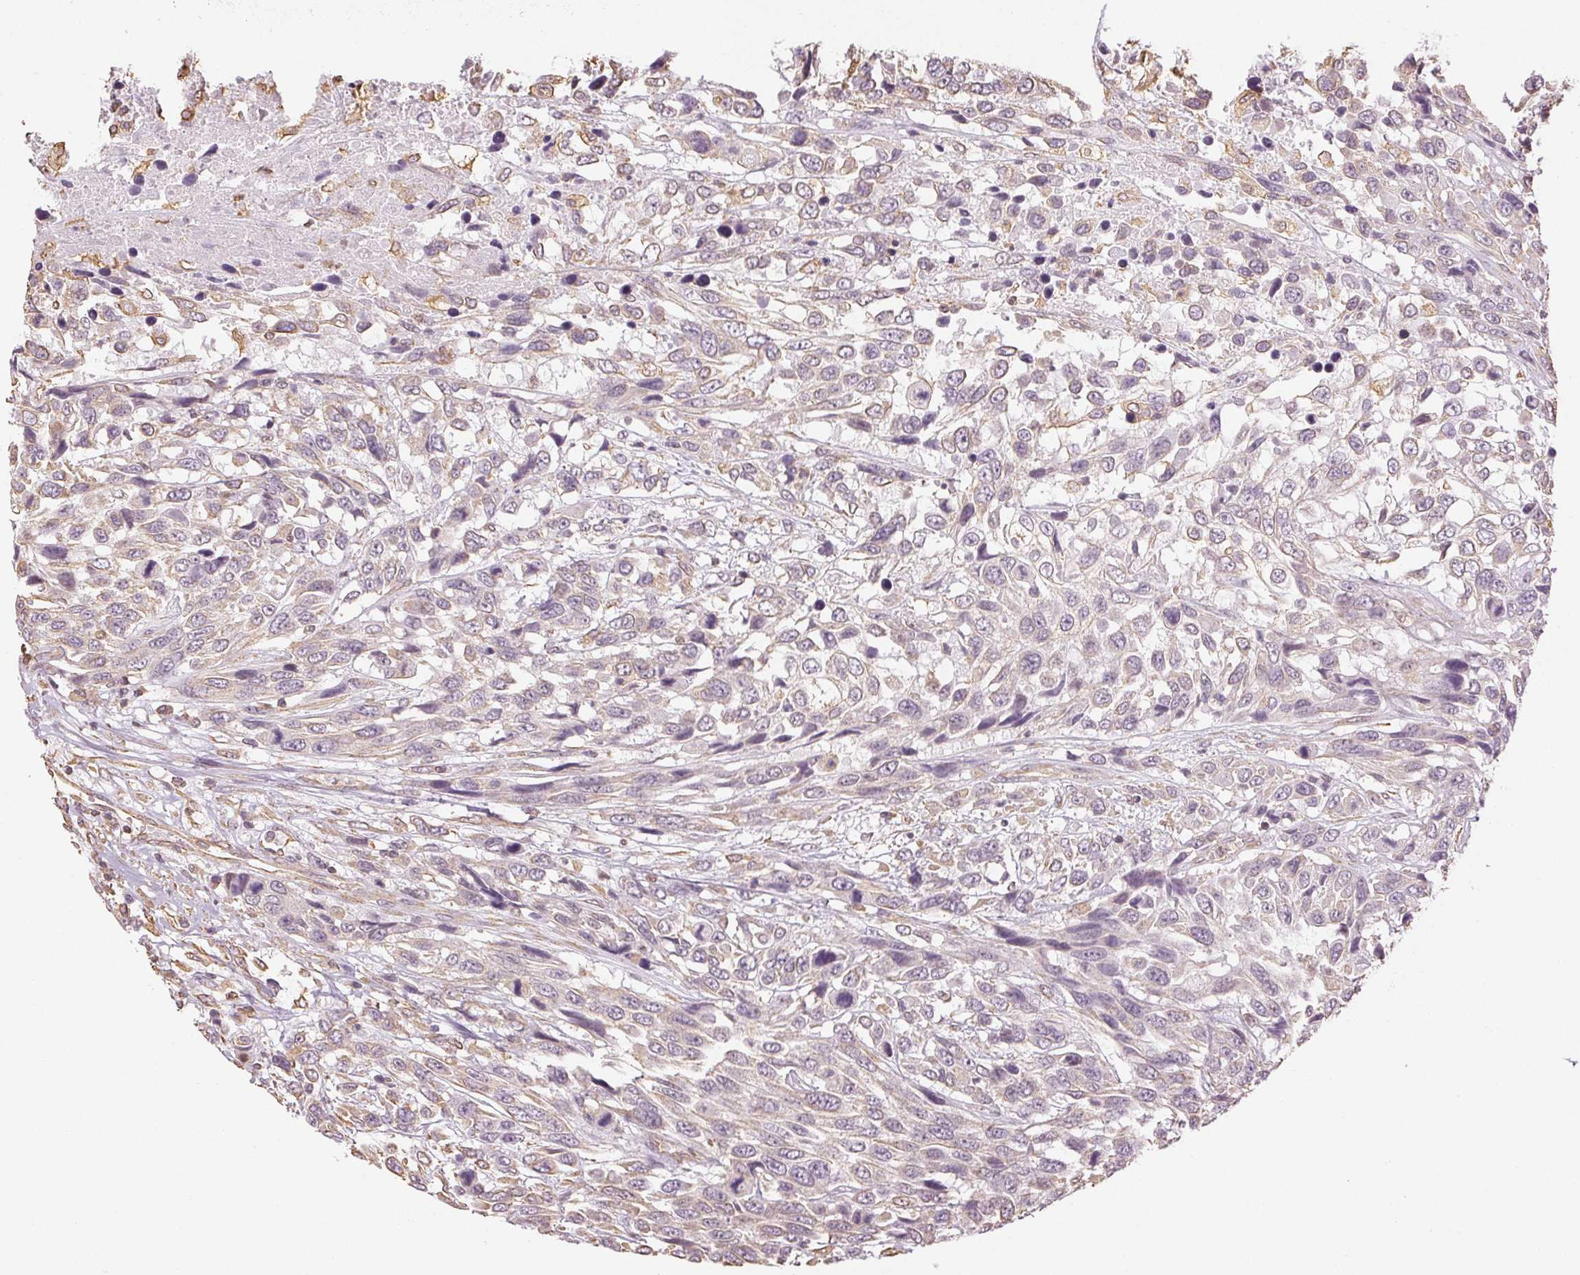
{"staining": {"intensity": "weak", "quantity": "<25%", "location": "cytoplasmic/membranous"}, "tissue": "urothelial cancer", "cell_type": "Tumor cells", "image_type": "cancer", "snomed": [{"axis": "morphology", "description": "Urothelial carcinoma, High grade"}, {"axis": "topography", "description": "Urinary bladder"}], "caption": "High magnification brightfield microscopy of urothelial carcinoma (high-grade) stained with DAB (3,3'-diaminobenzidine) (brown) and counterstained with hematoxylin (blue): tumor cells show no significant staining. Nuclei are stained in blue.", "gene": "COL7A1", "patient": {"sex": "female", "age": 70}}